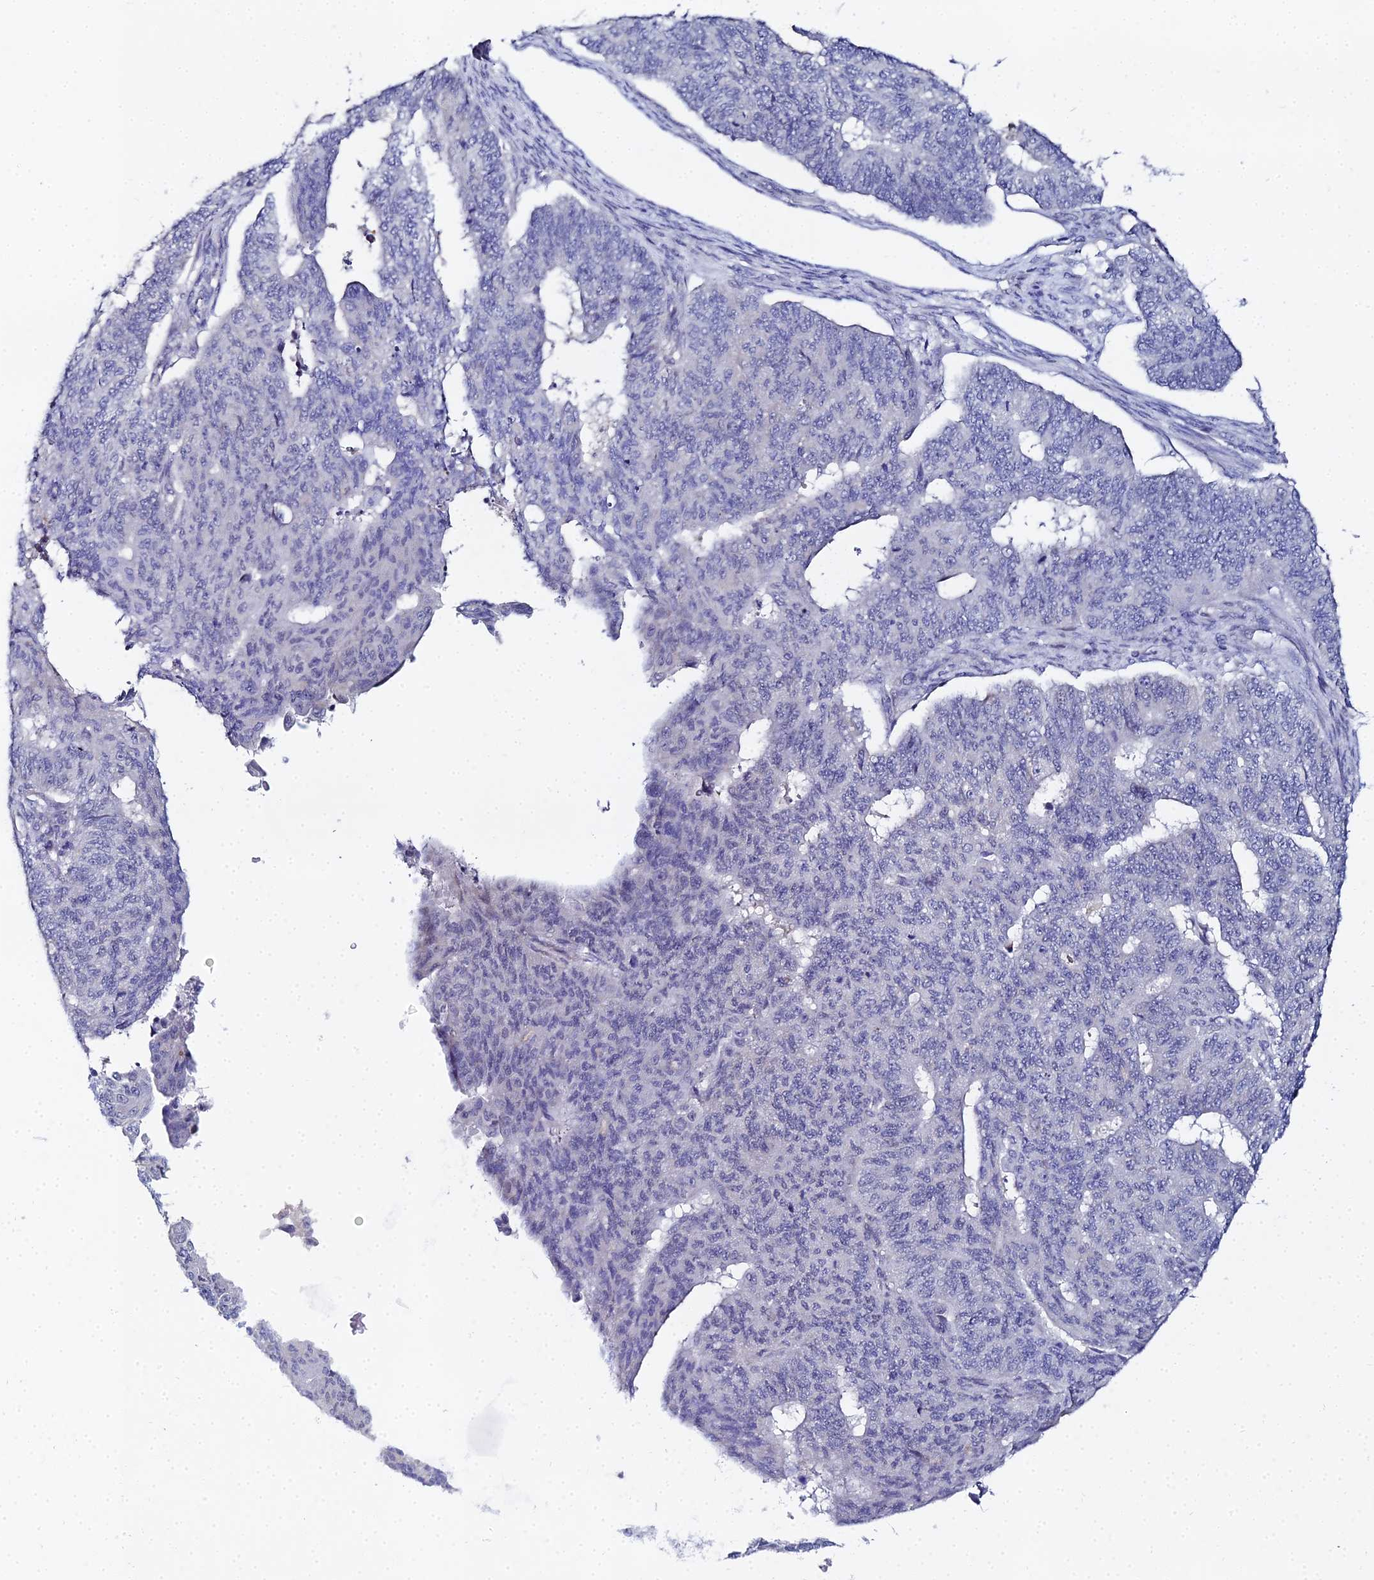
{"staining": {"intensity": "negative", "quantity": "none", "location": "none"}, "tissue": "endometrial cancer", "cell_type": "Tumor cells", "image_type": "cancer", "snomed": [{"axis": "morphology", "description": "Adenocarcinoma, NOS"}, {"axis": "topography", "description": "Endometrium"}], "caption": "Immunohistochemistry of human endometrial adenocarcinoma reveals no expression in tumor cells. (IHC, brightfield microscopy, high magnification).", "gene": "ENSG00000268674", "patient": {"sex": "female", "age": 32}}